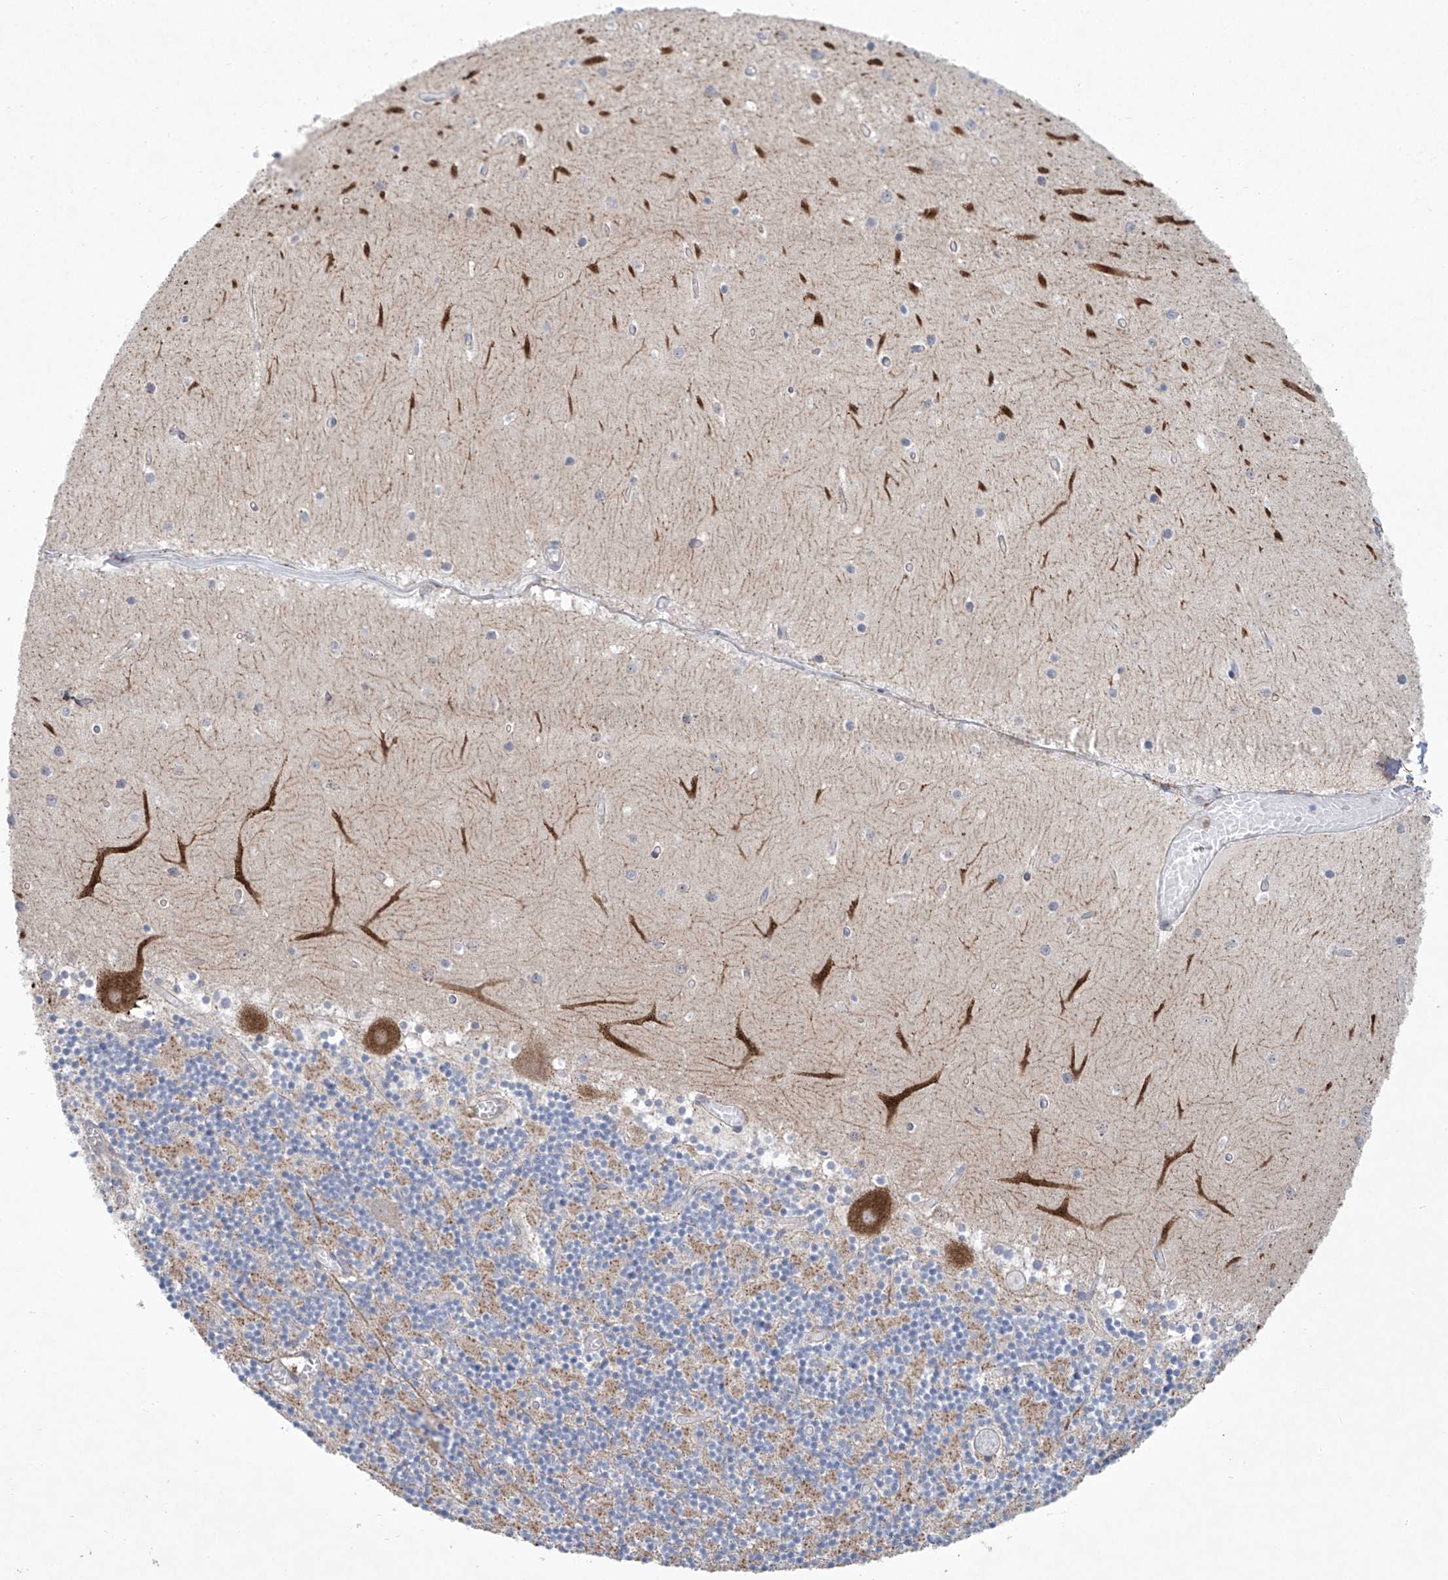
{"staining": {"intensity": "moderate", "quantity": ">75%", "location": "cytoplasmic/membranous"}, "tissue": "cerebellum", "cell_type": "Cells in granular layer", "image_type": "normal", "snomed": [{"axis": "morphology", "description": "Normal tissue, NOS"}, {"axis": "topography", "description": "Cerebellum"}], "caption": "Protein staining displays moderate cytoplasmic/membranous expression in approximately >75% of cells in granular layer in benign cerebellum.", "gene": "KLC4", "patient": {"sex": "female", "age": 28}}